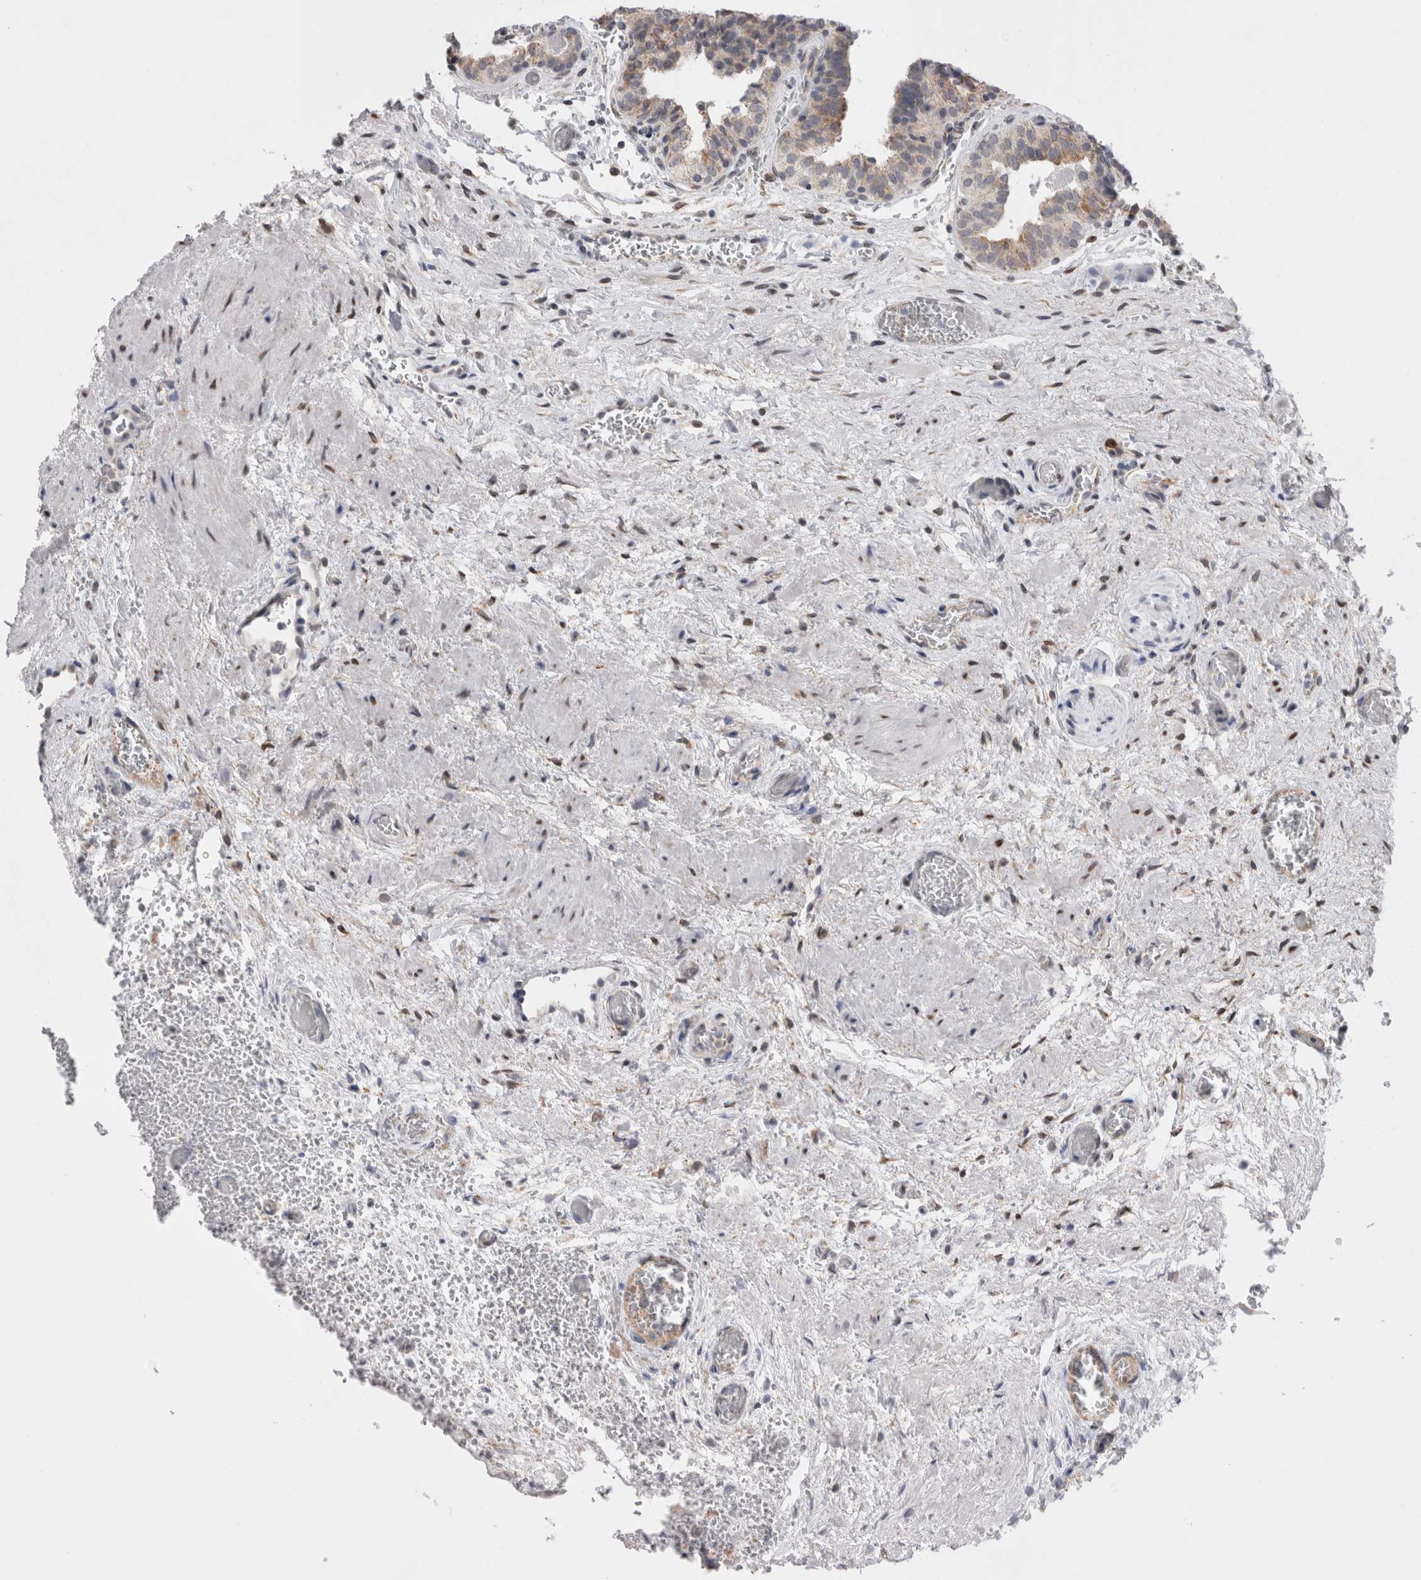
{"staining": {"intensity": "weak", "quantity": "<25%", "location": "cytoplasmic/membranous"}, "tissue": "prostate", "cell_type": "Glandular cells", "image_type": "normal", "snomed": [{"axis": "morphology", "description": "Normal tissue, NOS"}, {"axis": "topography", "description": "Prostate"}], "caption": "A high-resolution photomicrograph shows immunohistochemistry (IHC) staining of normal prostate, which displays no significant expression in glandular cells.", "gene": "VCPIP1", "patient": {"sex": "male", "age": 48}}